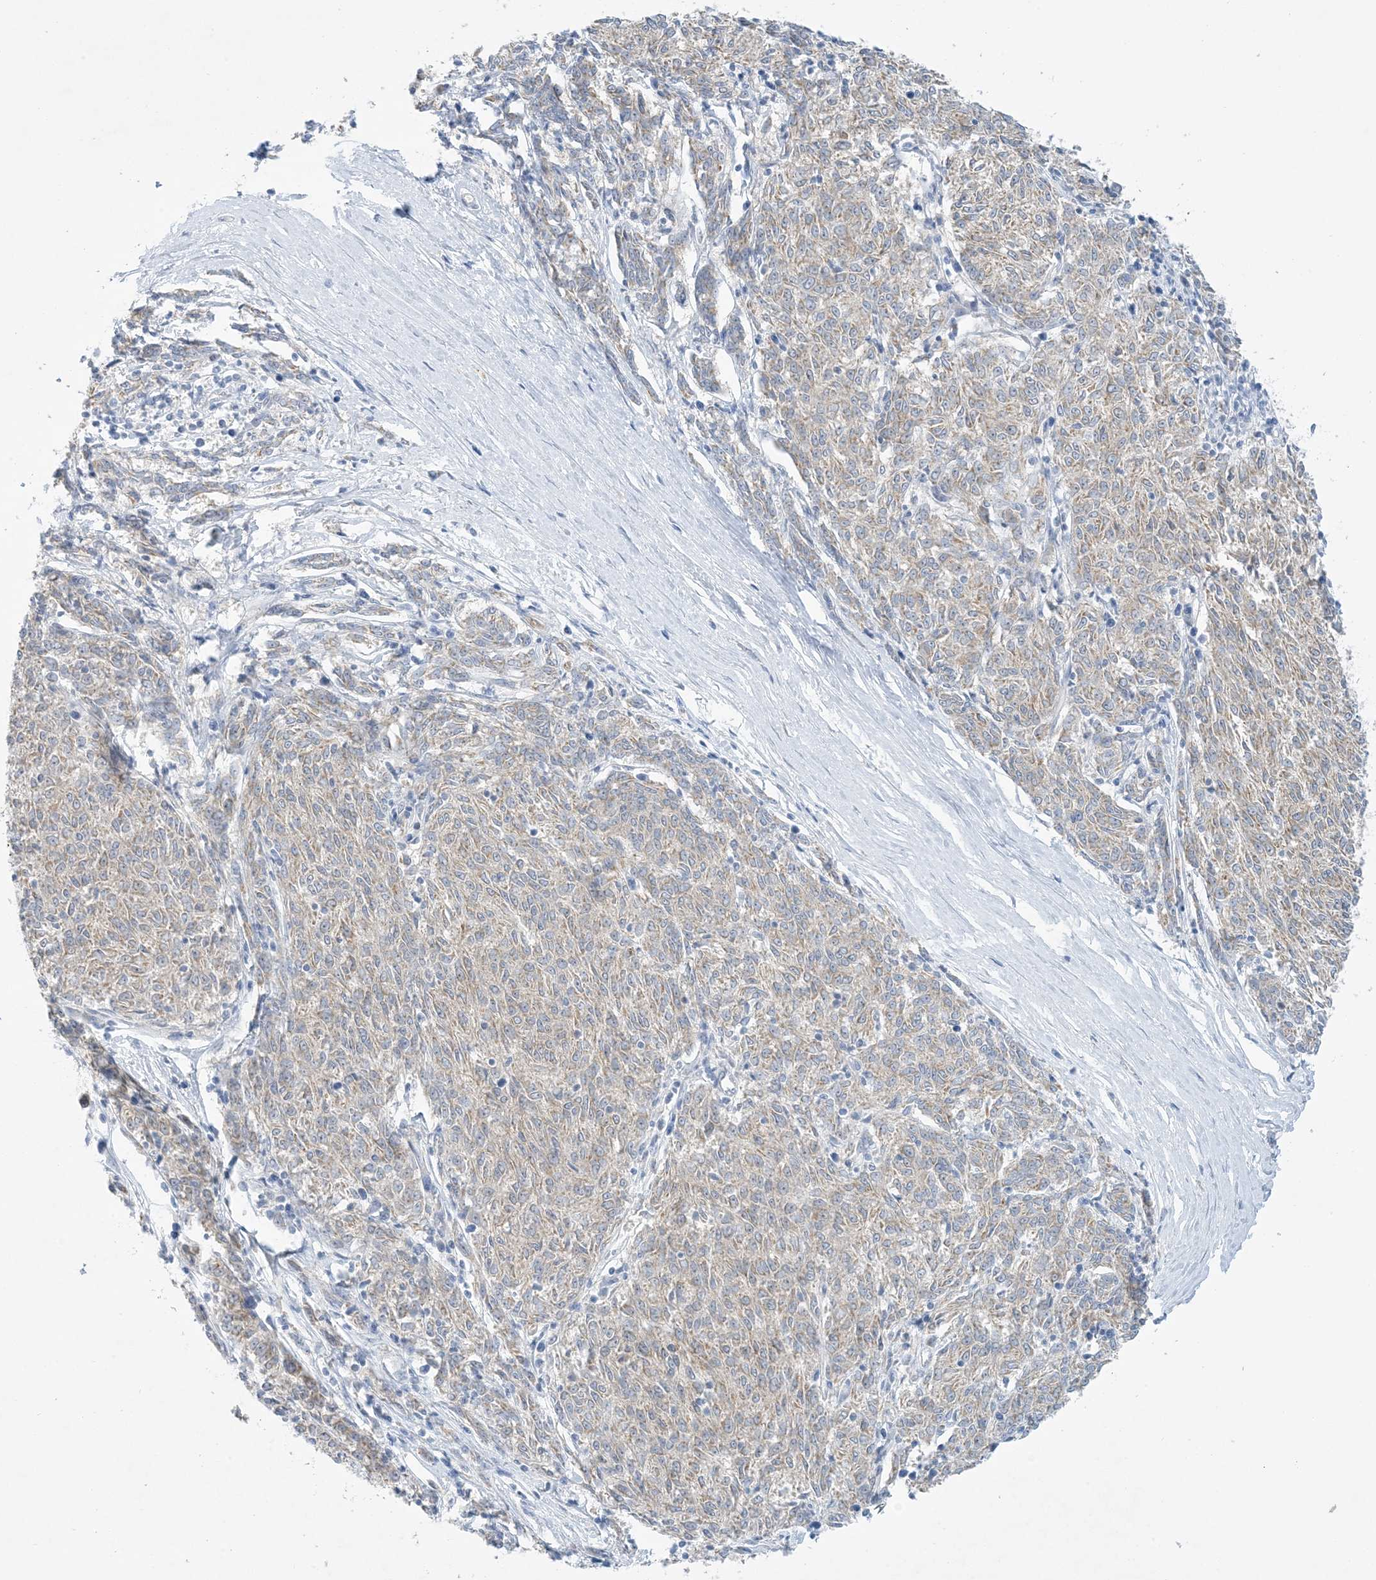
{"staining": {"intensity": "weak", "quantity": "25%-75%", "location": "cytoplasmic/membranous"}, "tissue": "melanoma", "cell_type": "Tumor cells", "image_type": "cancer", "snomed": [{"axis": "morphology", "description": "Malignant melanoma, NOS"}, {"axis": "topography", "description": "Skin"}], "caption": "Immunohistochemistry (DAB) staining of malignant melanoma demonstrates weak cytoplasmic/membranous protein staining in approximately 25%-75% of tumor cells.", "gene": "MRPS18A", "patient": {"sex": "female", "age": 72}}